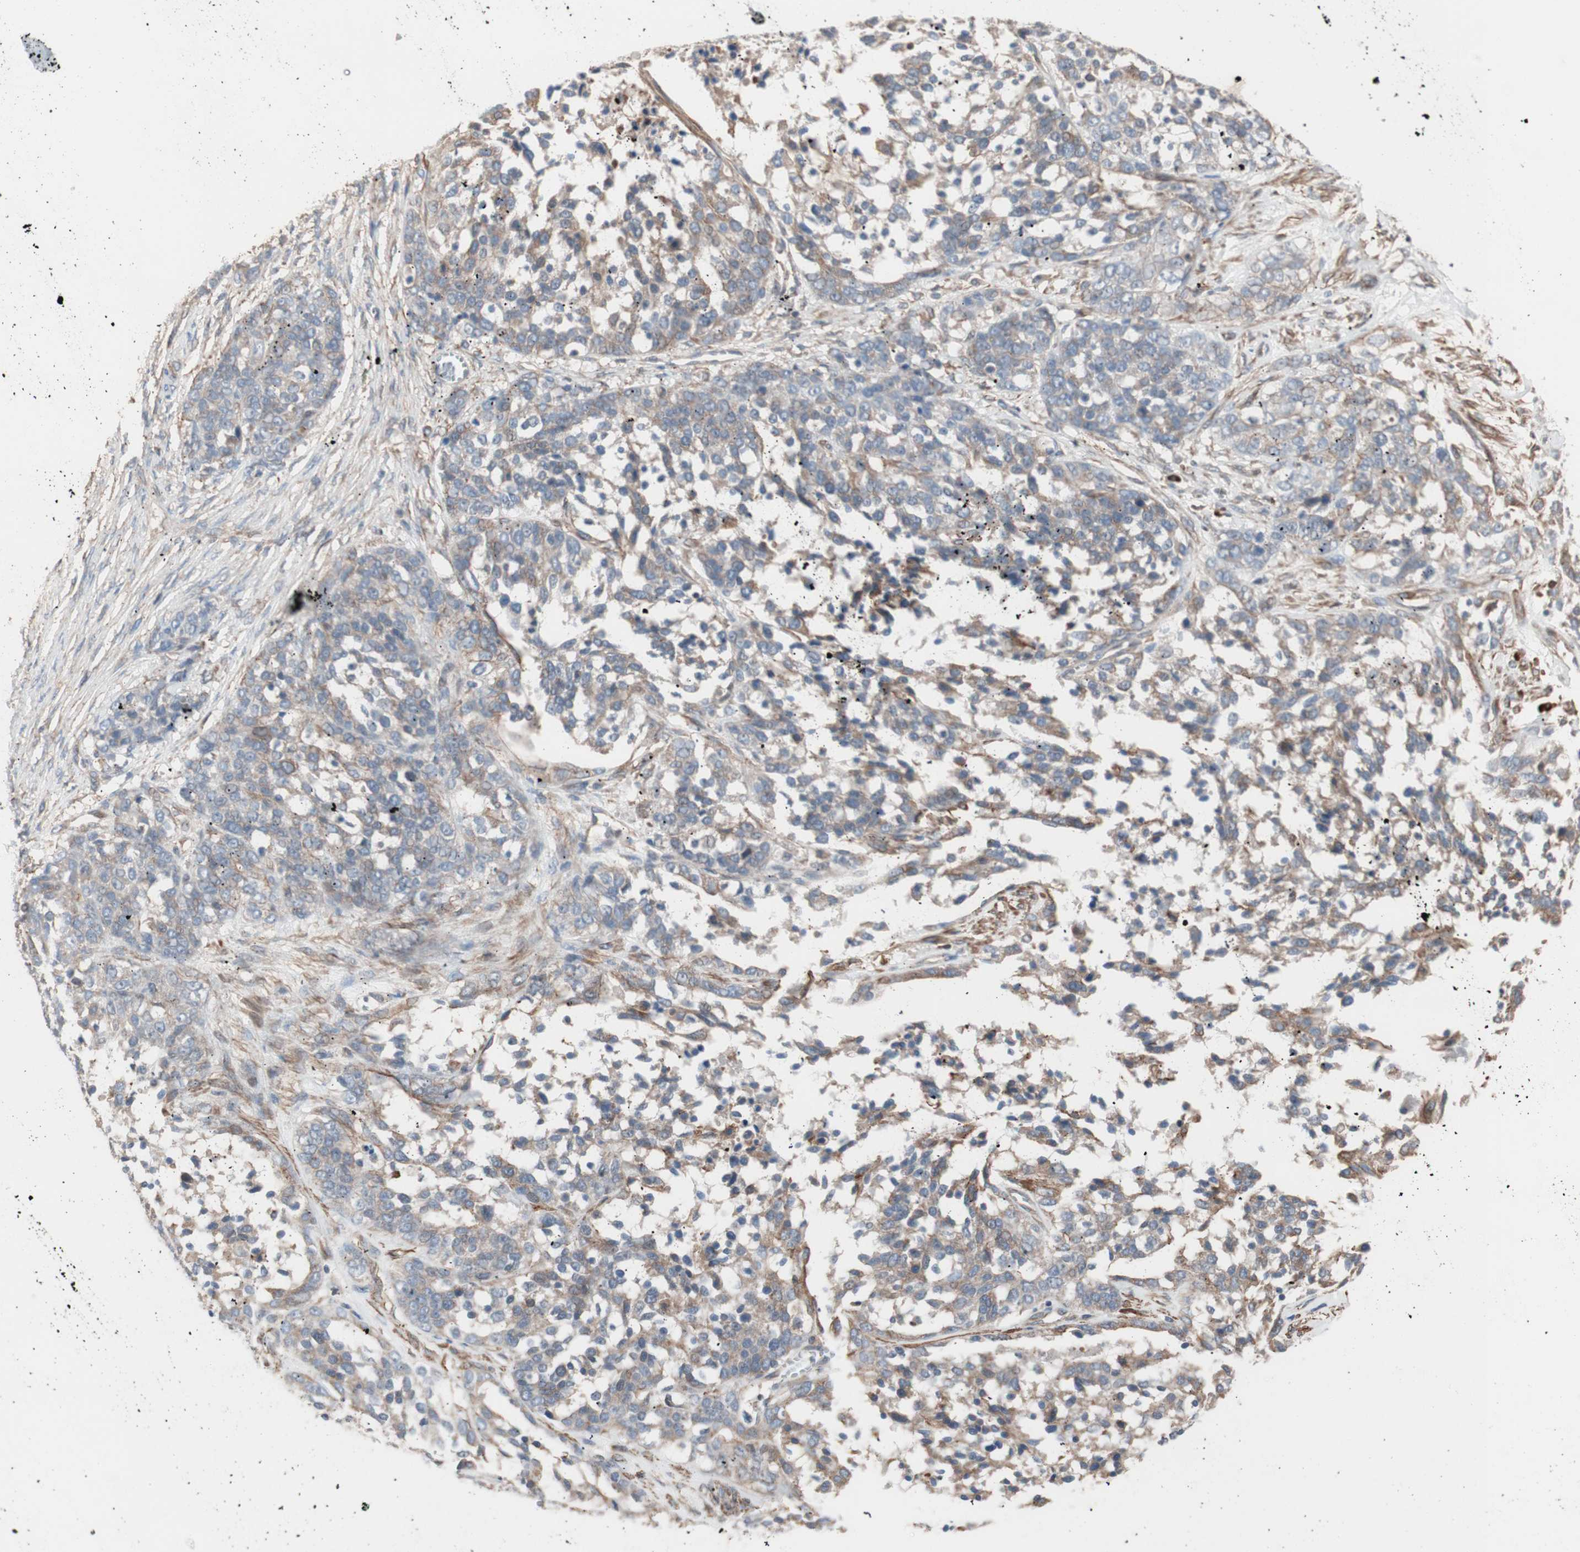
{"staining": {"intensity": "moderate", "quantity": ">75%", "location": "cytoplasmic/membranous"}, "tissue": "ovarian cancer", "cell_type": "Tumor cells", "image_type": "cancer", "snomed": [{"axis": "morphology", "description": "Cystadenocarcinoma, serous, NOS"}, {"axis": "topography", "description": "Ovary"}], "caption": "Immunohistochemical staining of ovarian serous cystadenocarcinoma reveals moderate cytoplasmic/membranous protein expression in approximately >75% of tumor cells.", "gene": "ALG5", "patient": {"sex": "female", "age": 44}}